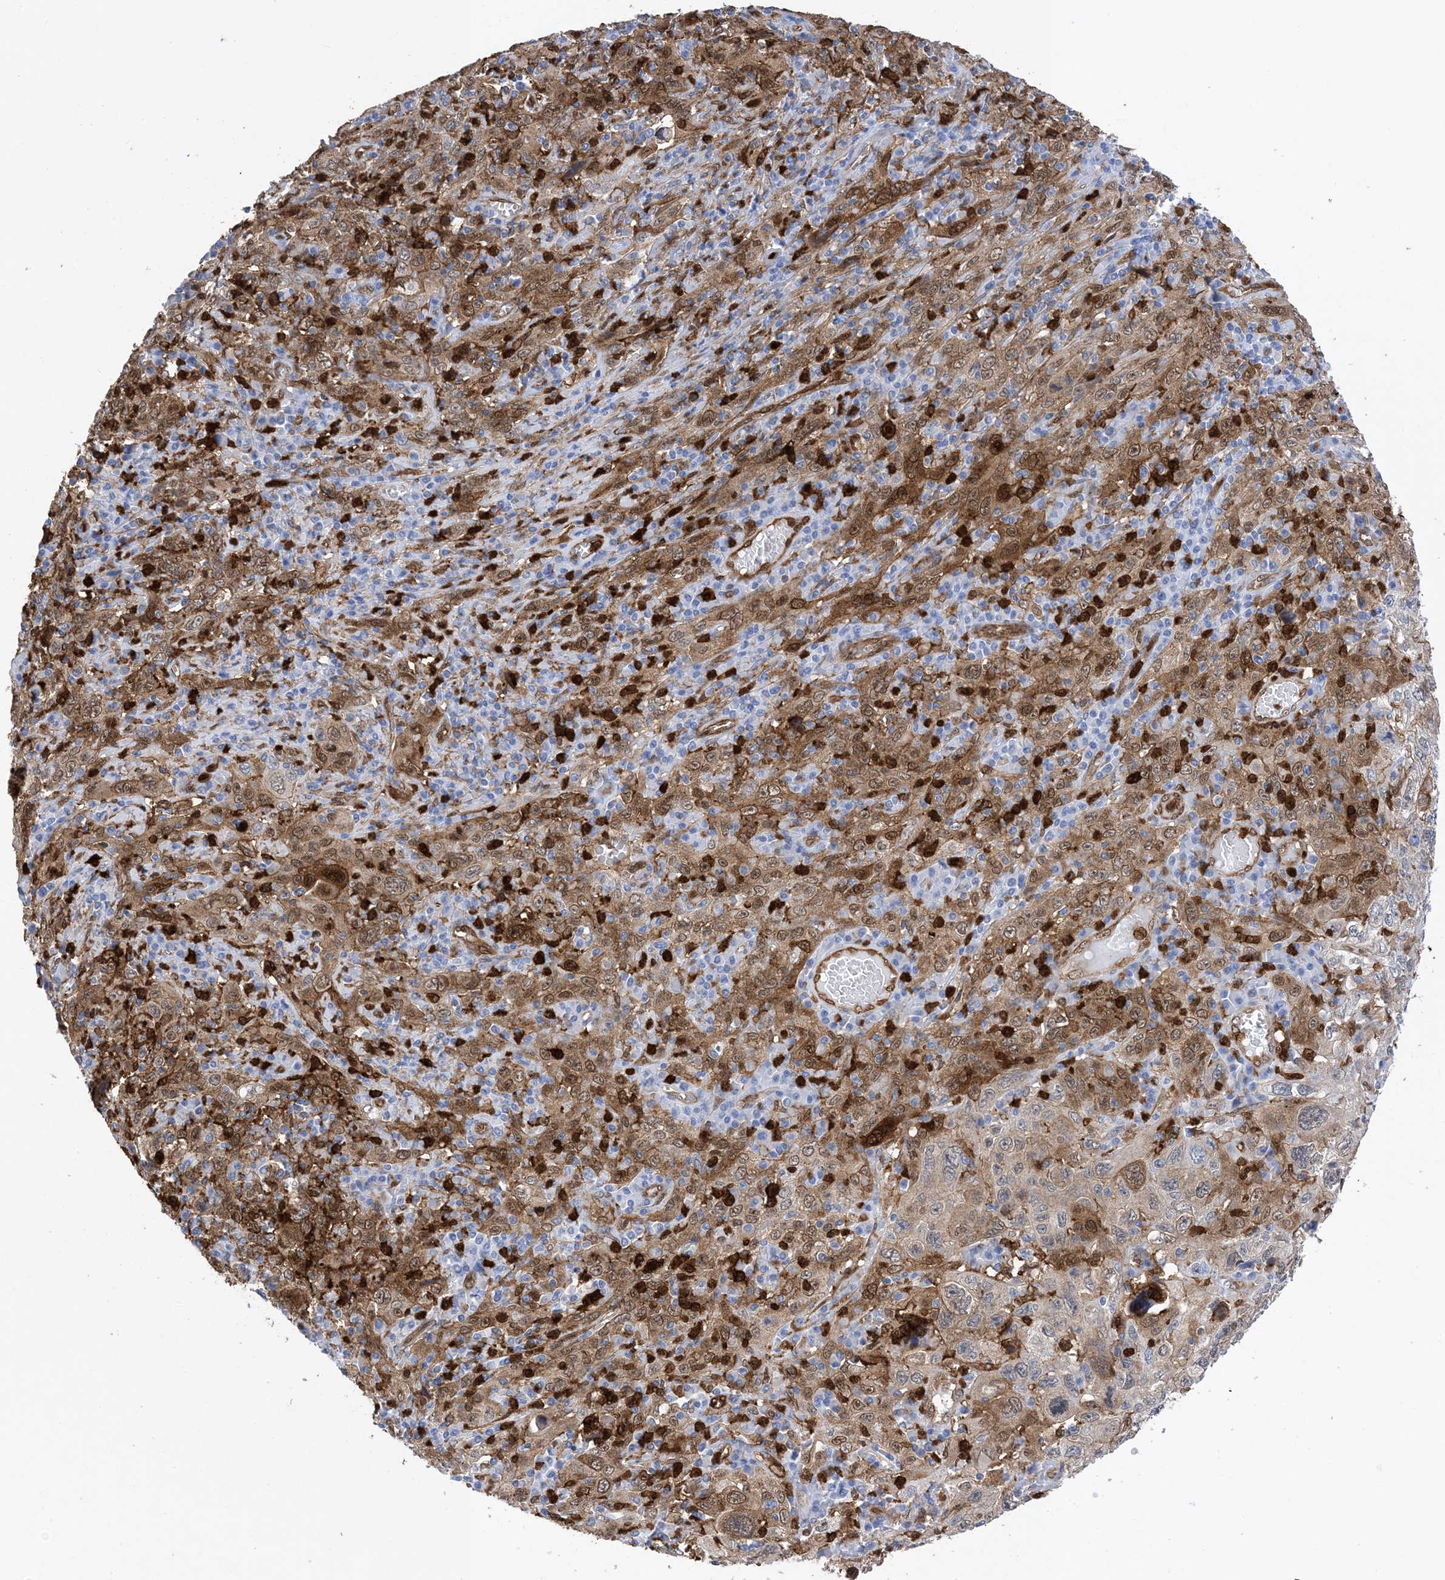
{"staining": {"intensity": "moderate", "quantity": ">75%", "location": "cytoplasmic/membranous,nuclear"}, "tissue": "cervical cancer", "cell_type": "Tumor cells", "image_type": "cancer", "snomed": [{"axis": "morphology", "description": "Squamous cell carcinoma, NOS"}, {"axis": "topography", "description": "Cervix"}], "caption": "Tumor cells show medium levels of moderate cytoplasmic/membranous and nuclear positivity in approximately >75% of cells in human cervical cancer (squamous cell carcinoma).", "gene": "ANXA1", "patient": {"sex": "female", "age": 46}}